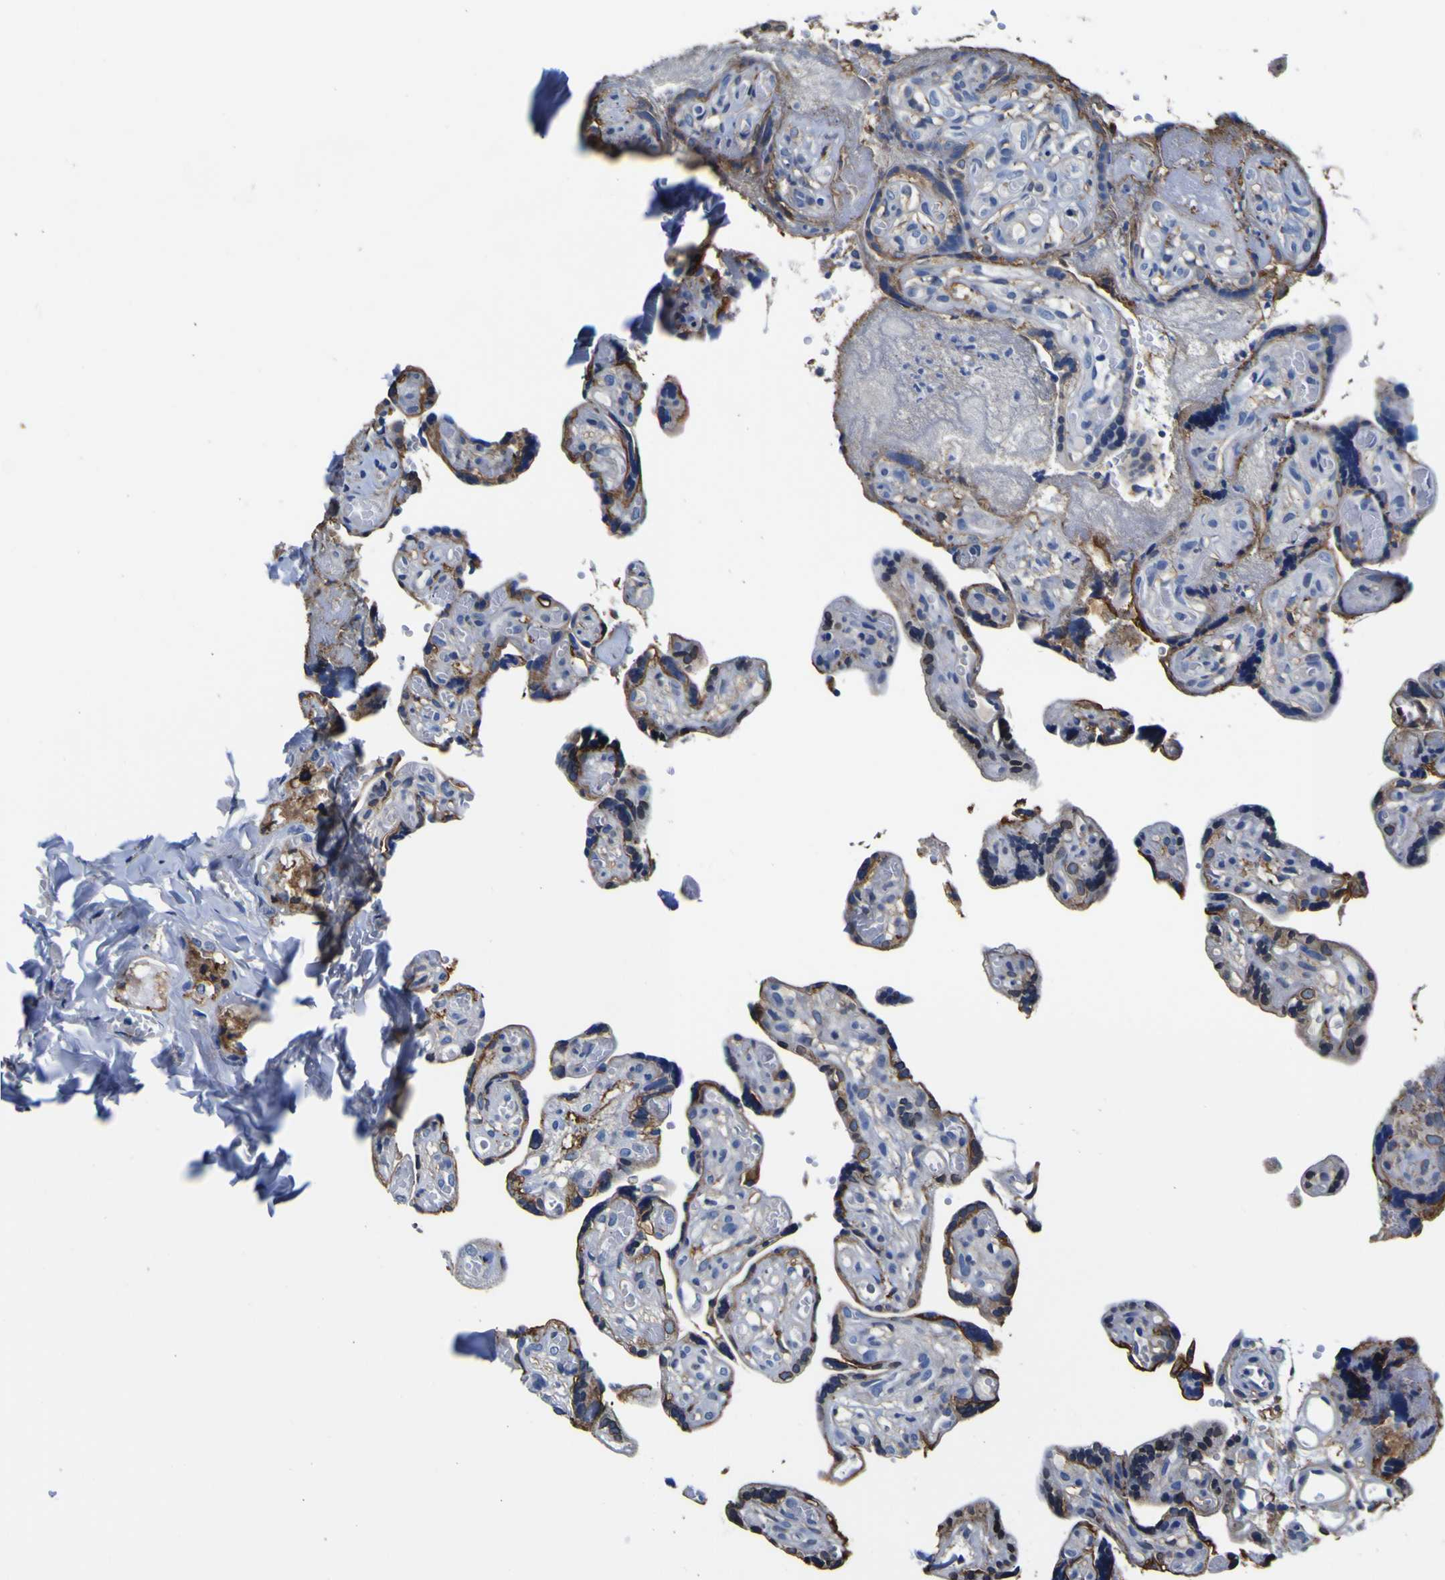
{"staining": {"intensity": "moderate", "quantity": "<25%", "location": "cytoplasmic/membranous"}, "tissue": "placenta", "cell_type": "Decidual cells", "image_type": "normal", "snomed": [{"axis": "morphology", "description": "Normal tissue, NOS"}, {"axis": "topography", "description": "Placenta"}], "caption": "Protein staining shows moderate cytoplasmic/membranous expression in about <25% of decidual cells in unremarkable placenta.", "gene": "PXDN", "patient": {"sex": "female", "age": 30}}